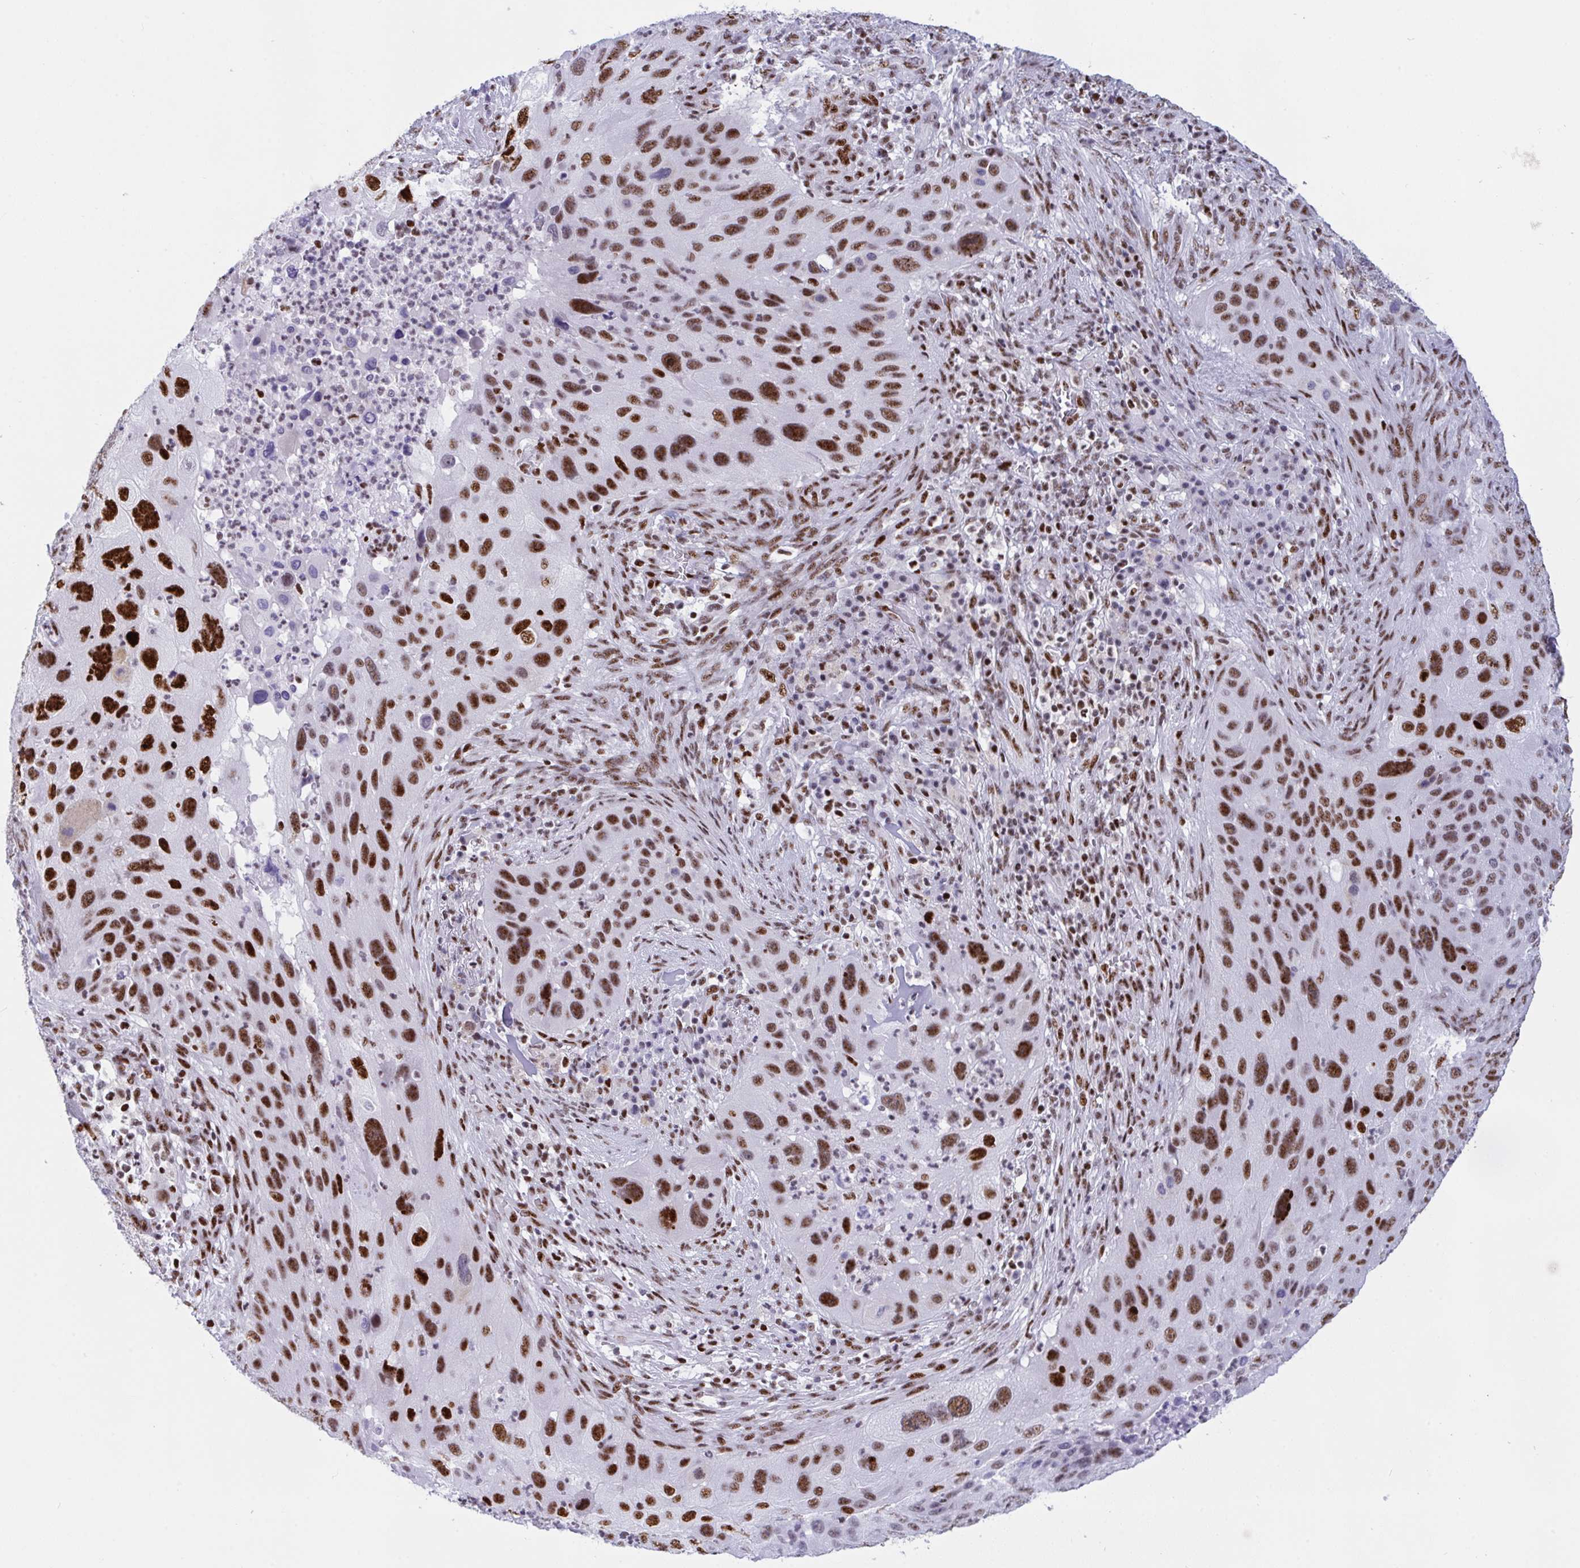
{"staining": {"intensity": "strong", "quantity": ">75%", "location": "nuclear"}, "tissue": "lung cancer", "cell_type": "Tumor cells", "image_type": "cancer", "snomed": [{"axis": "morphology", "description": "Squamous cell carcinoma, NOS"}, {"axis": "topography", "description": "Lung"}], "caption": "There is high levels of strong nuclear expression in tumor cells of squamous cell carcinoma (lung), as demonstrated by immunohistochemical staining (brown color).", "gene": "IKZF2", "patient": {"sex": "male", "age": 63}}